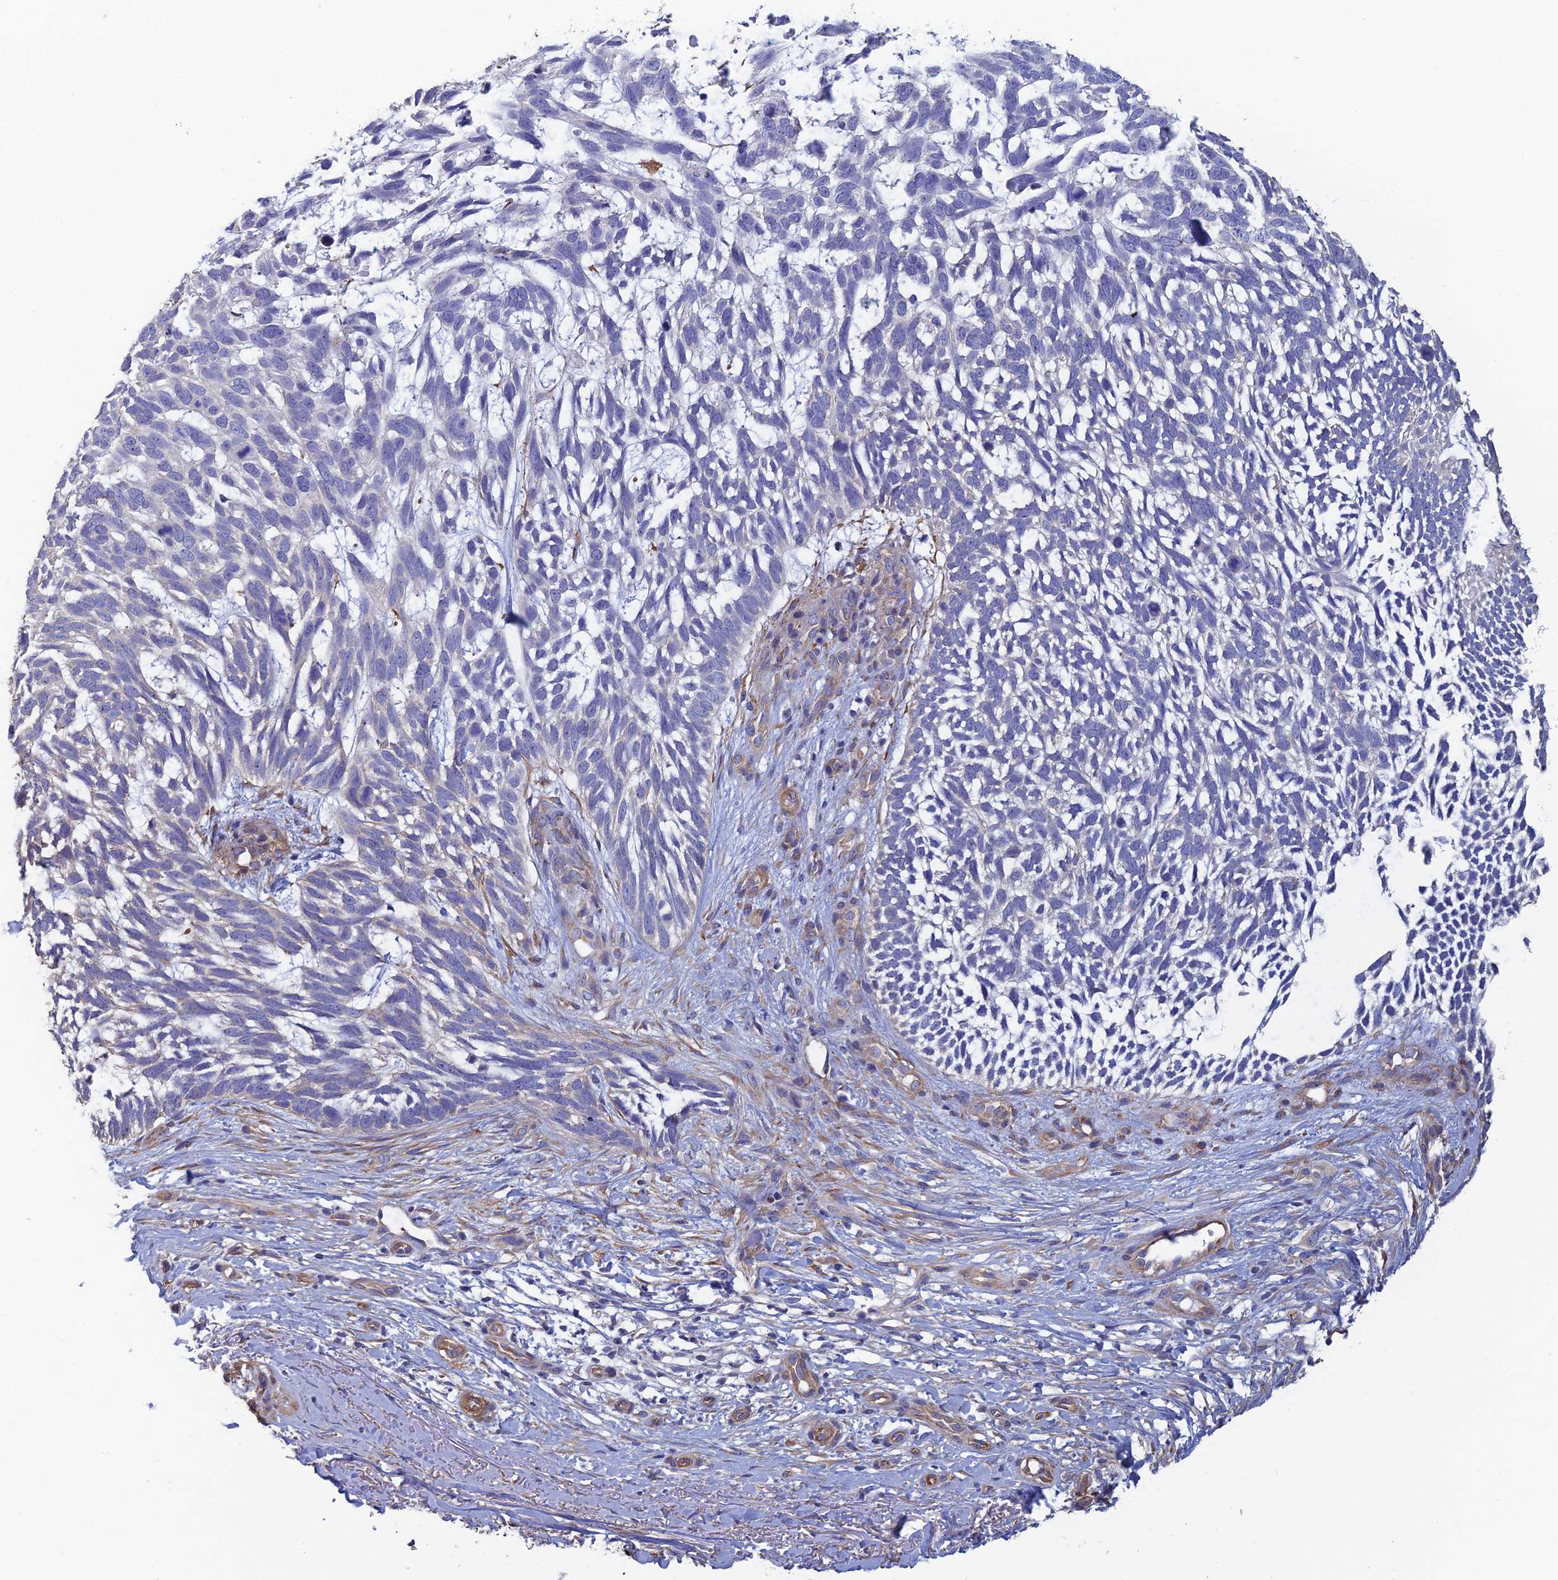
{"staining": {"intensity": "negative", "quantity": "none", "location": "none"}, "tissue": "skin cancer", "cell_type": "Tumor cells", "image_type": "cancer", "snomed": [{"axis": "morphology", "description": "Basal cell carcinoma"}, {"axis": "topography", "description": "Skin"}], "caption": "This is a photomicrograph of IHC staining of skin cancer (basal cell carcinoma), which shows no staining in tumor cells. (DAB IHC with hematoxylin counter stain).", "gene": "PCDHA5", "patient": {"sex": "male", "age": 88}}